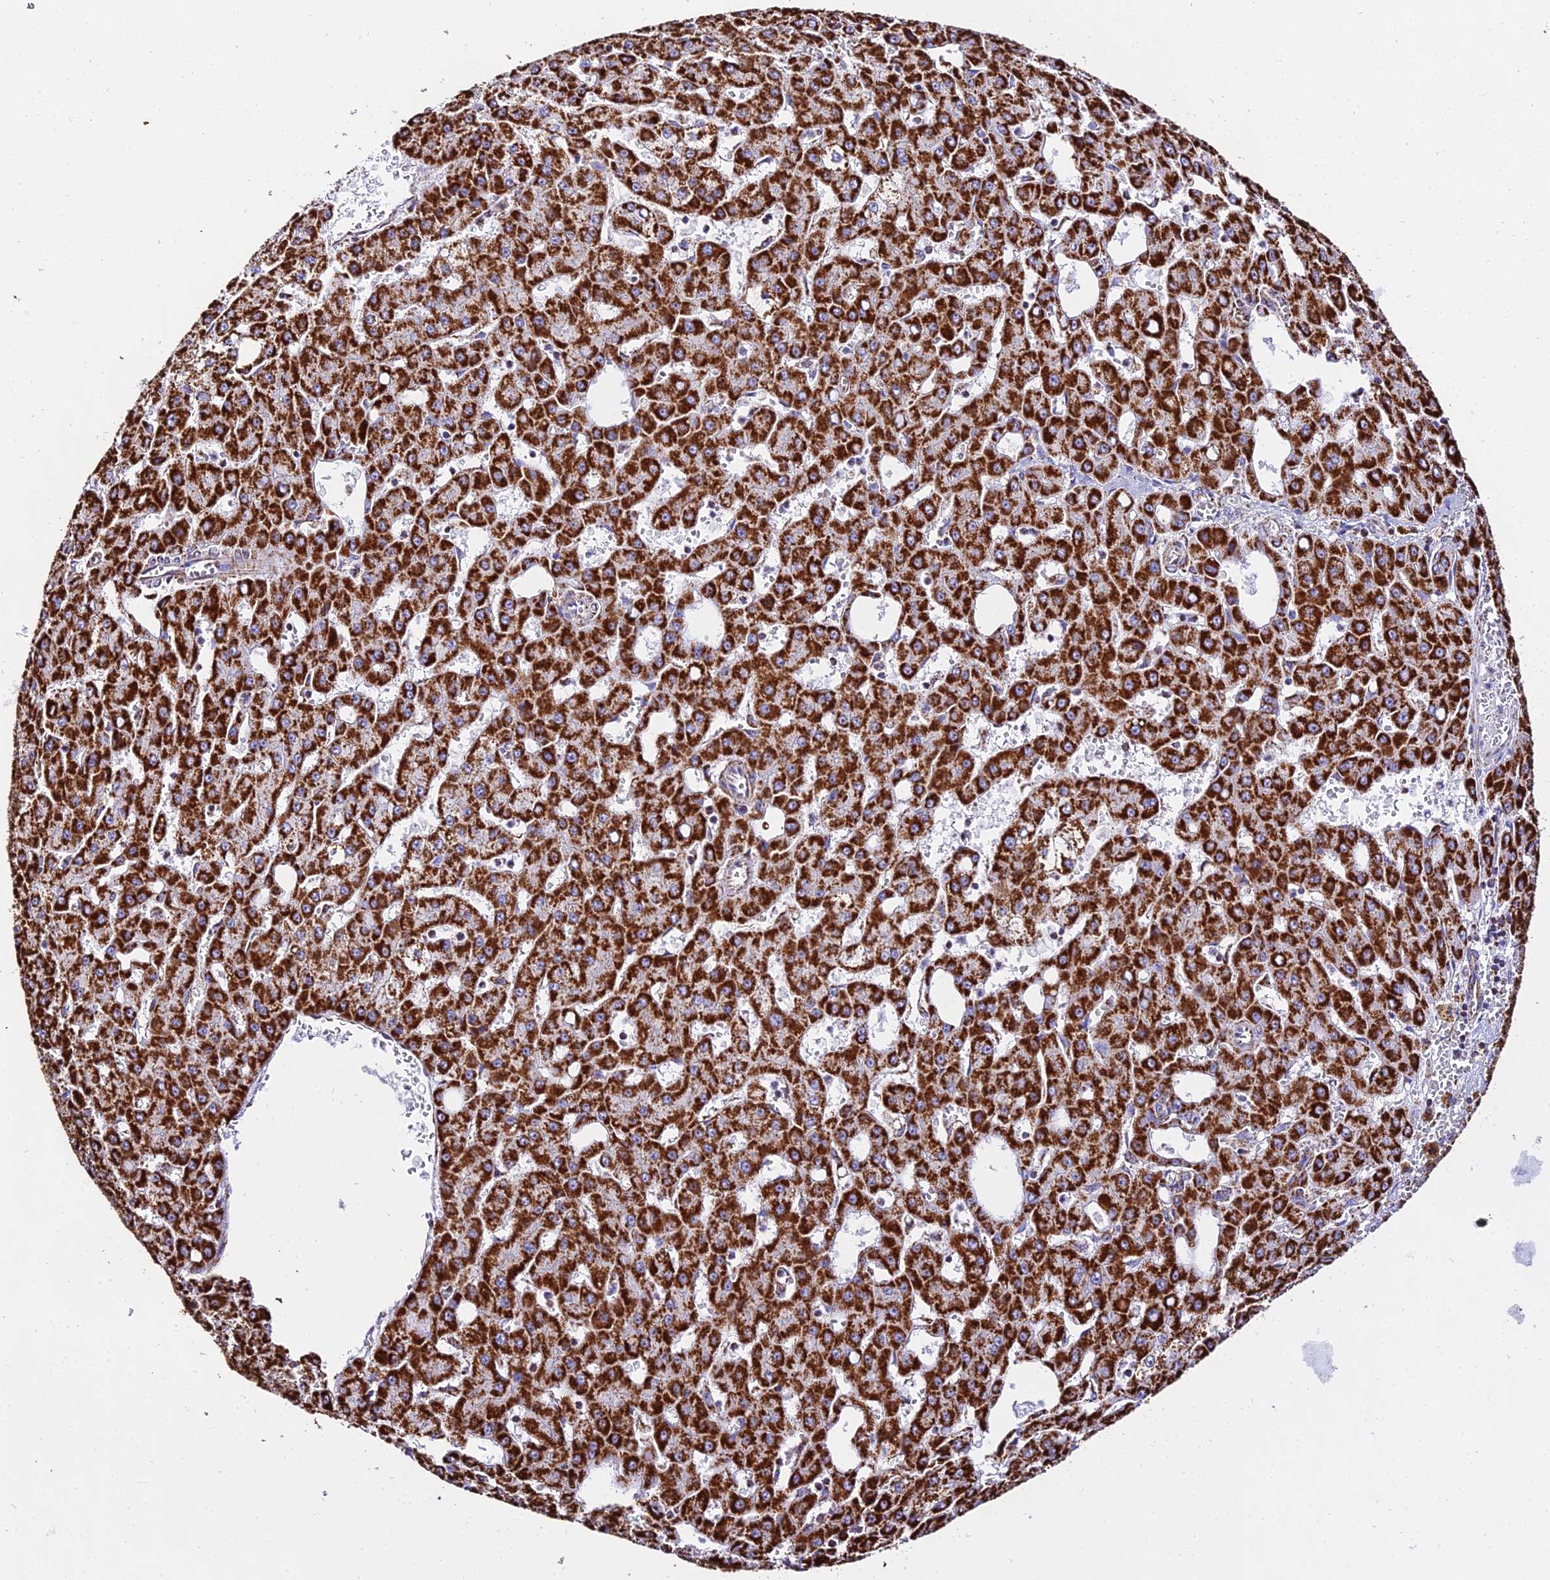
{"staining": {"intensity": "strong", "quantity": ">75%", "location": "cytoplasmic/membranous"}, "tissue": "liver cancer", "cell_type": "Tumor cells", "image_type": "cancer", "snomed": [{"axis": "morphology", "description": "Carcinoma, Hepatocellular, NOS"}, {"axis": "topography", "description": "Liver"}], "caption": "Strong cytoplasmic/membranous protein expression is appreciated in about >75% of tumor cells in liver cancer (hepatocellular carcinoma).", "gene": "ATP5PD", "patient": {"sex": "male", "age": 47}}